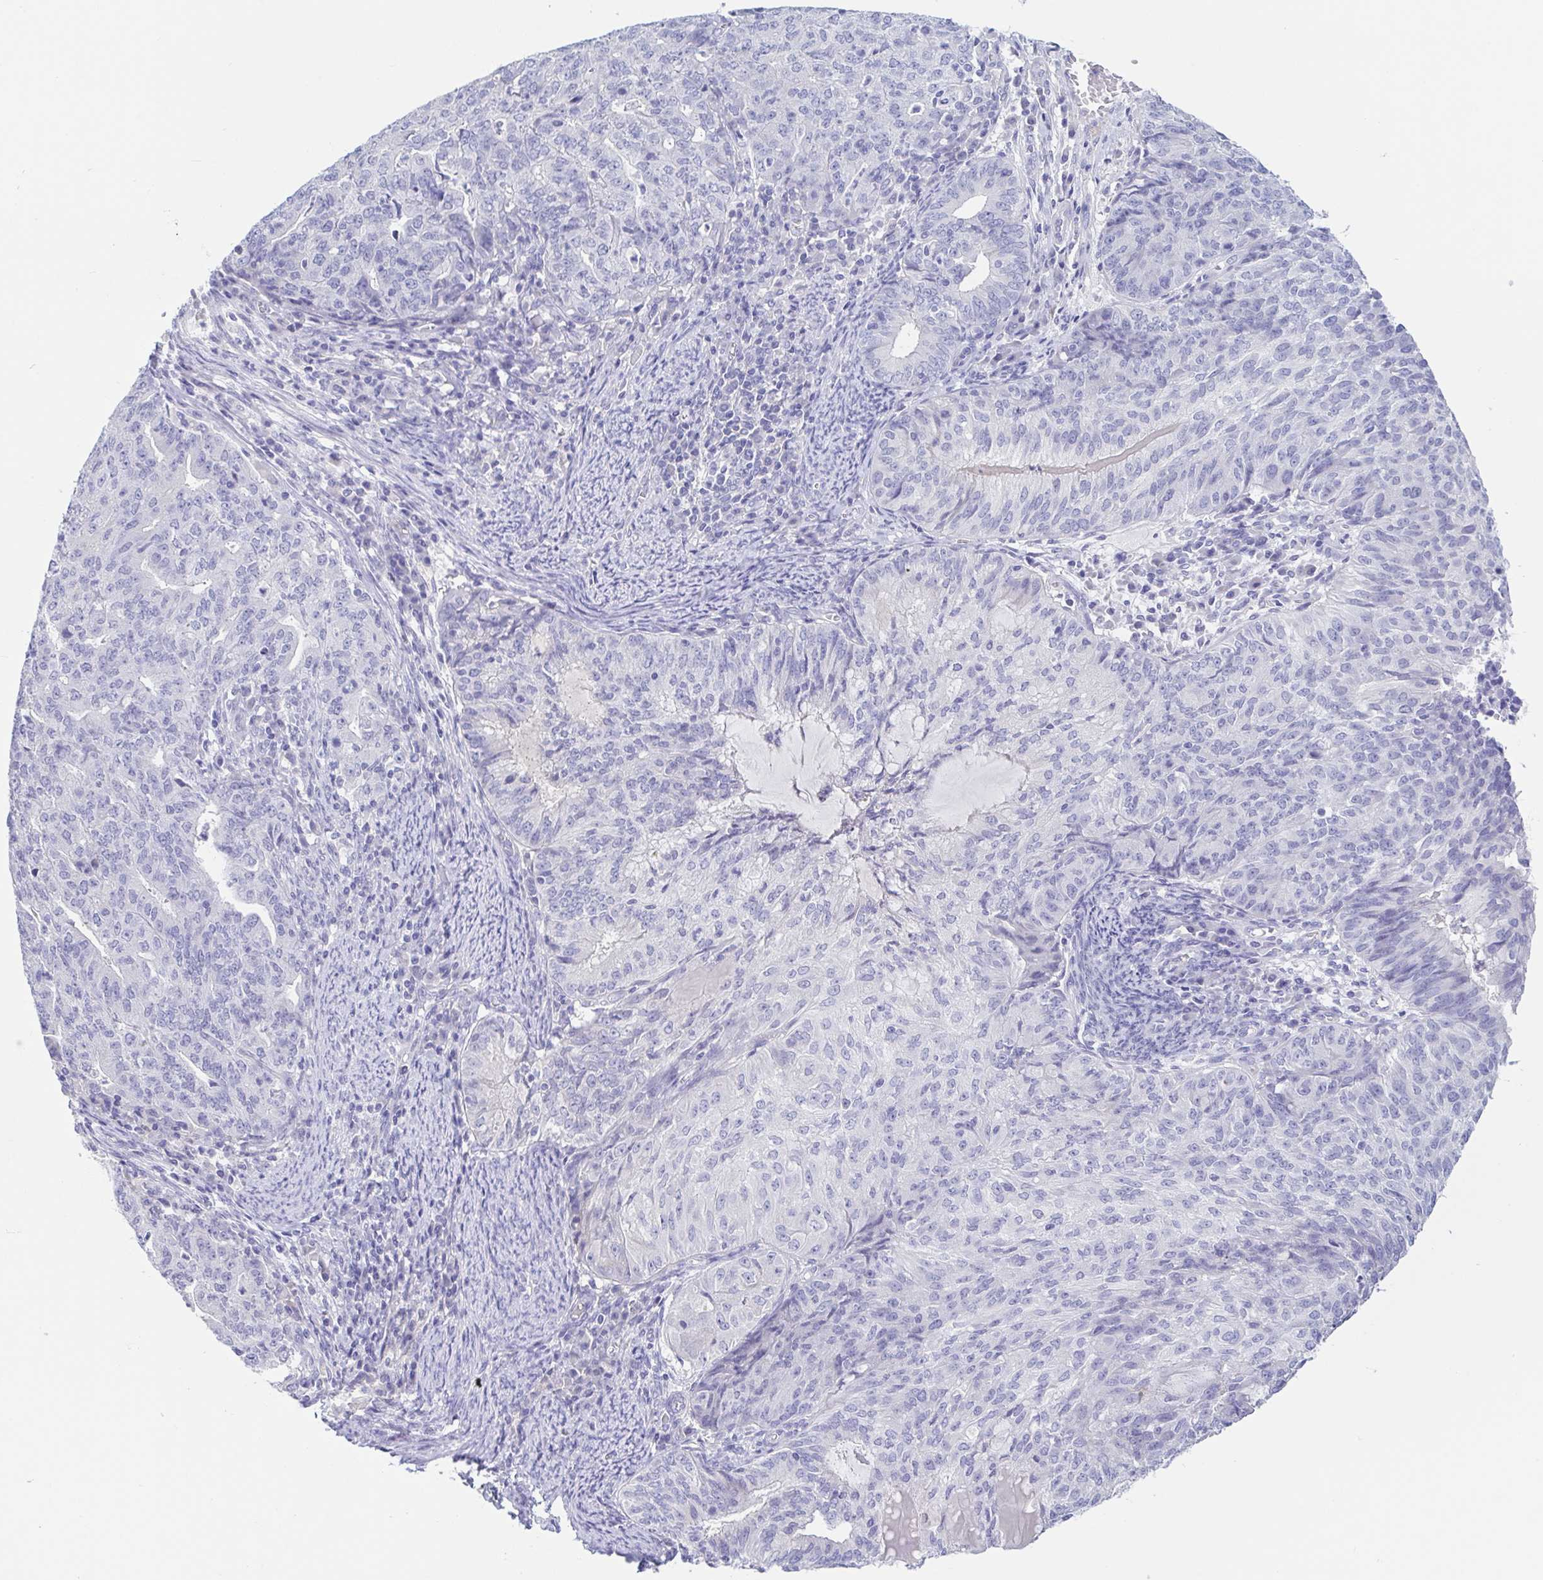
{"staining": {"intensity": "negative", "quantity": "none", "location": "none"}, "tissue": "endometrial cancer", "cell_type": "Tumor cells", "image_type": "cancer", "snomed": [{"axis": "morphology", "description": "Adenocarcinoma, NOS"}, {"axis": "topography", "description": "Endometrium"}], "caption": "Immunohistochemical staining of endometrial adenocarcinoma demonstrates no significant expression in tumor cells.", "gene": "TREH", "patient": {"sex": "female", "age": 82}}